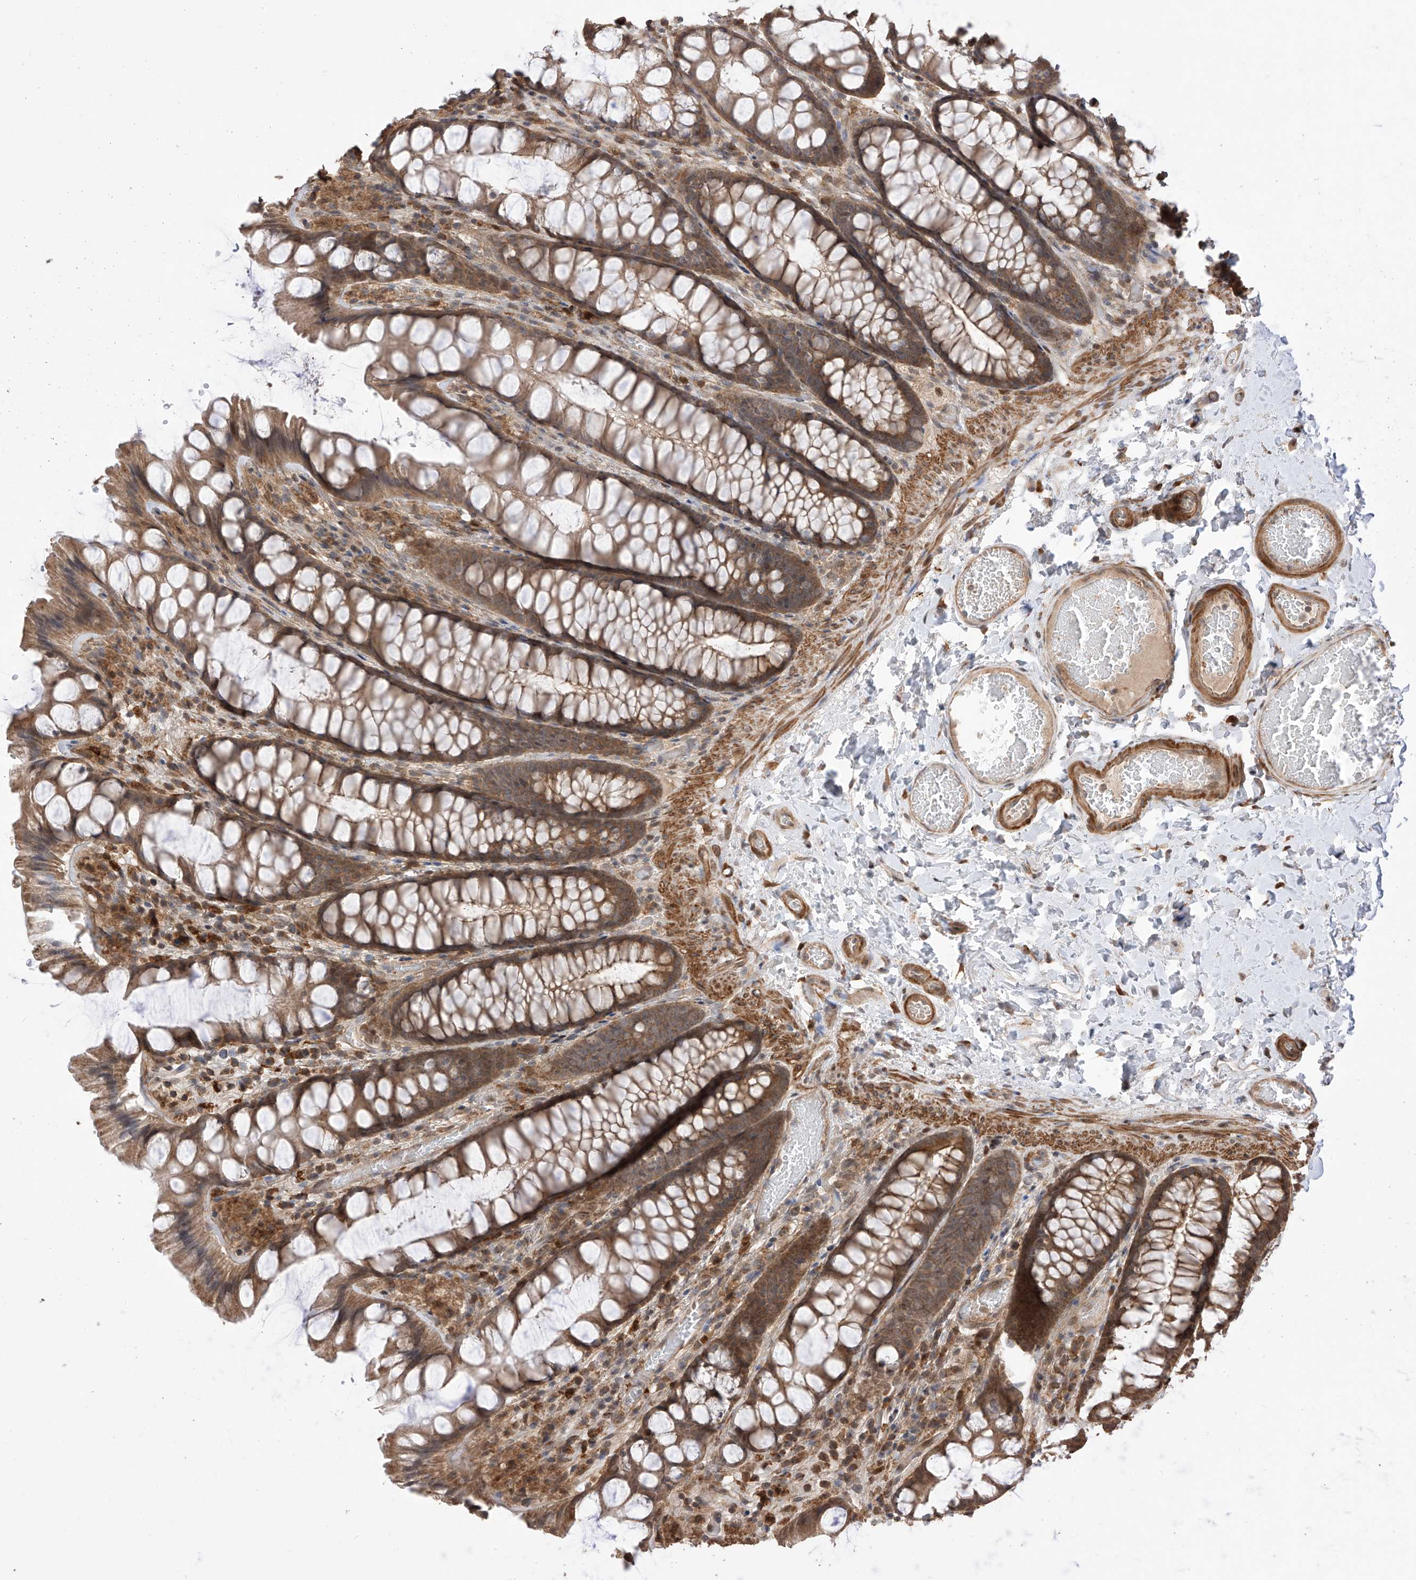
{"staining": {"intensity": "moderate", "quantity": ">75%", "location": "cytoplasmic/membranous"}, "tissue": "colon", "cell_type": "Endothelial cells", "image_type": "normal", "snomed": [{"axis": "morphology", "description": "Normal tissue, NOS"}, {"axis": "topography", "description": "Colon"}], "caption": "Protein expression analysis of benign human colon reveals moderate cytoplasmic/membranous positivity in approximately >75% of endothelial cells.", "gene": "LATS1", "patient": {"sex": "male", "age": 47}}